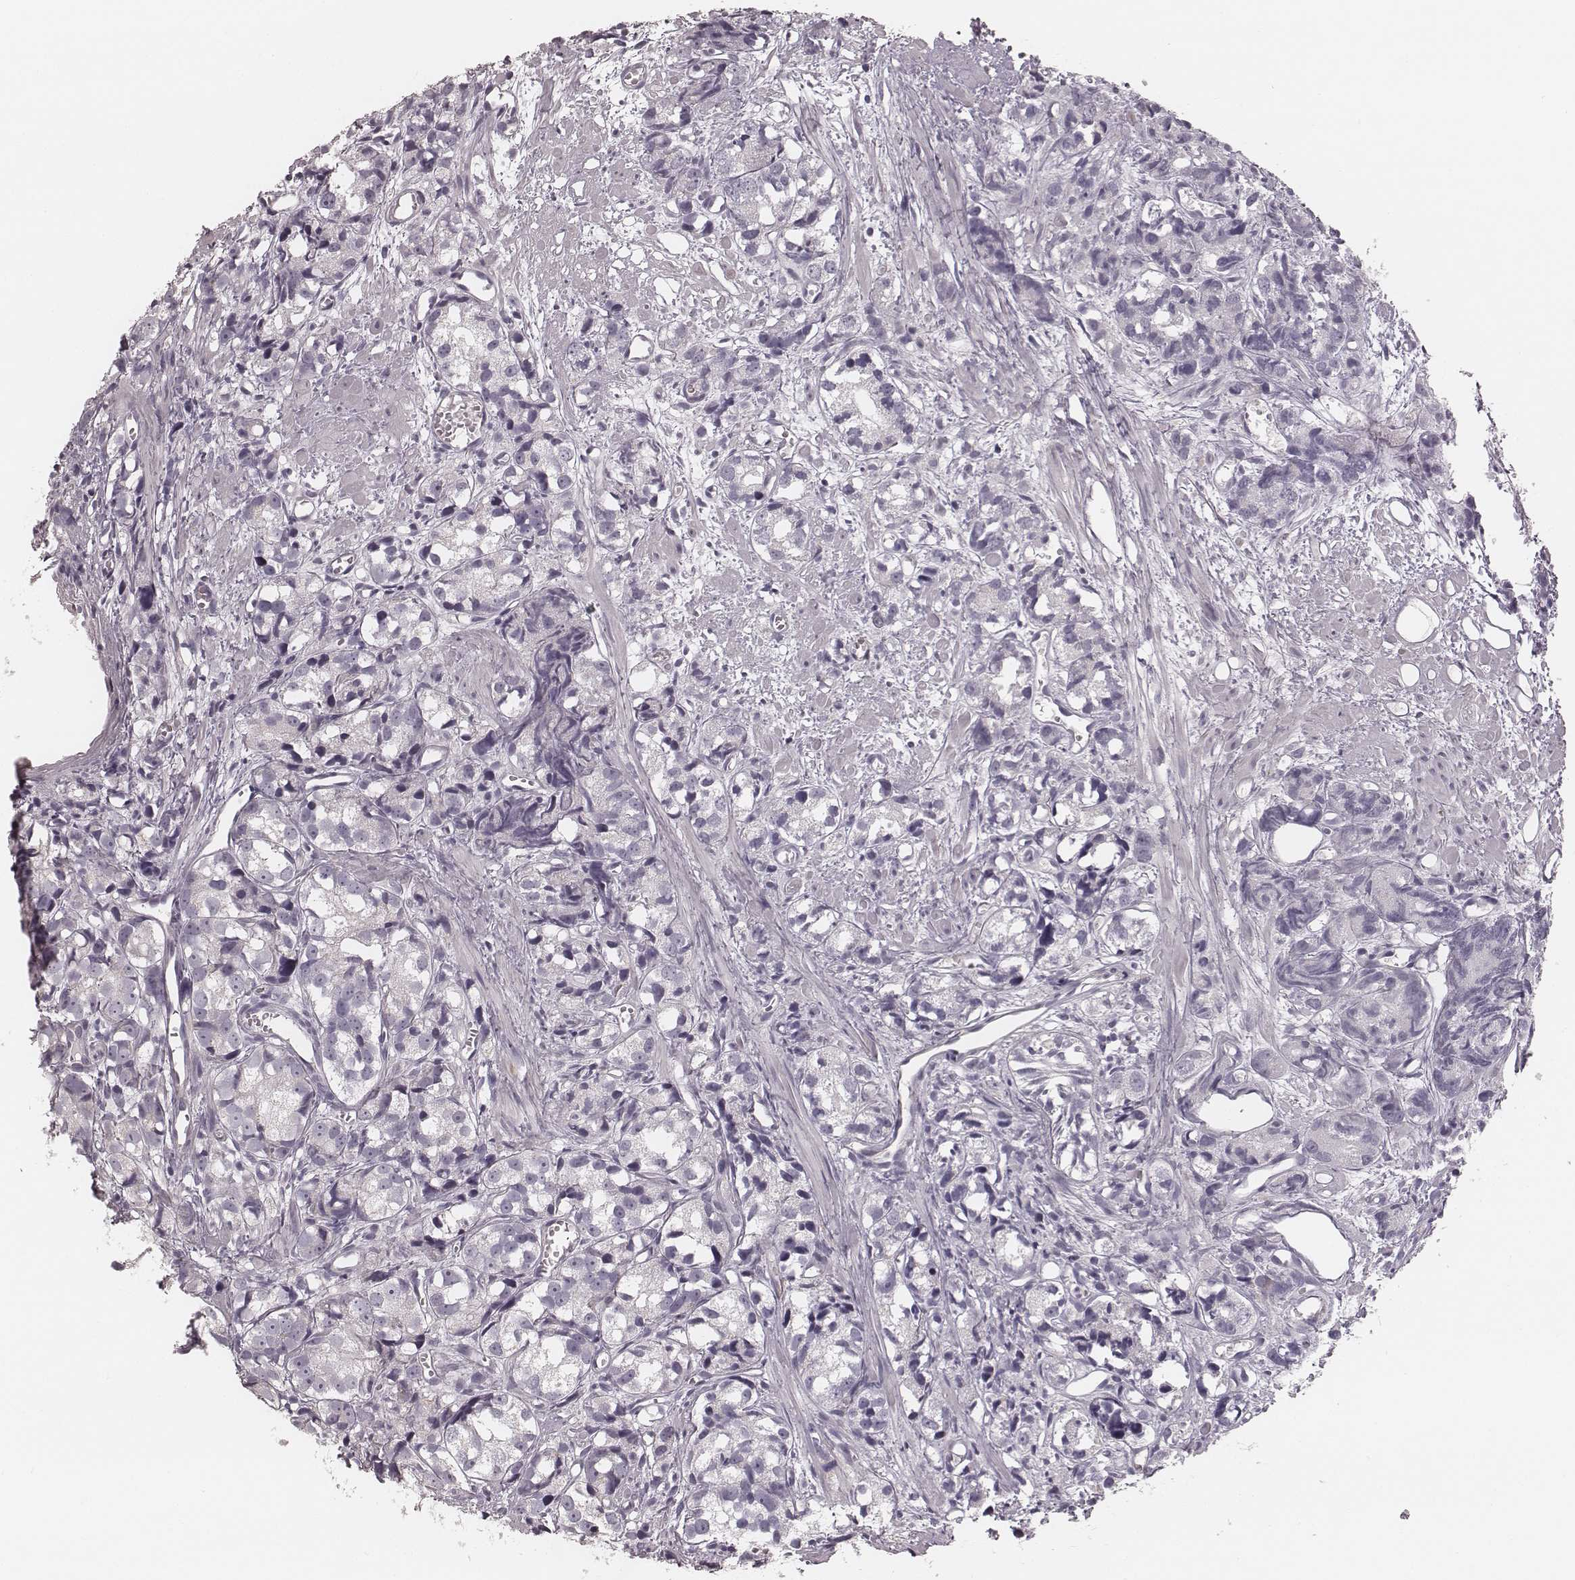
{"staining": {"intensity": "negative", "quantity": "none", "location": "none"}, "tissue": "prostate cancer", "cell_type": "Tumor cells", "image_type": "cancer", "snomed": [{"axis": "morphology", "description": "Adenocarcinoma, High grade"}, {"axis": "topography", "description": "Prostate"}], "caption": "DAB immunohistochemical staining of prostate high-grade adenocarcinoma exhibits no significant positivity in tumor cells. (Brightfield microscopy of DAB (3,3'-diaminobenzidine) immunohistochemistry (IHC) at high magnification).", "gene": "SPA17", "patient": {"sex": "male", "age": 77}}